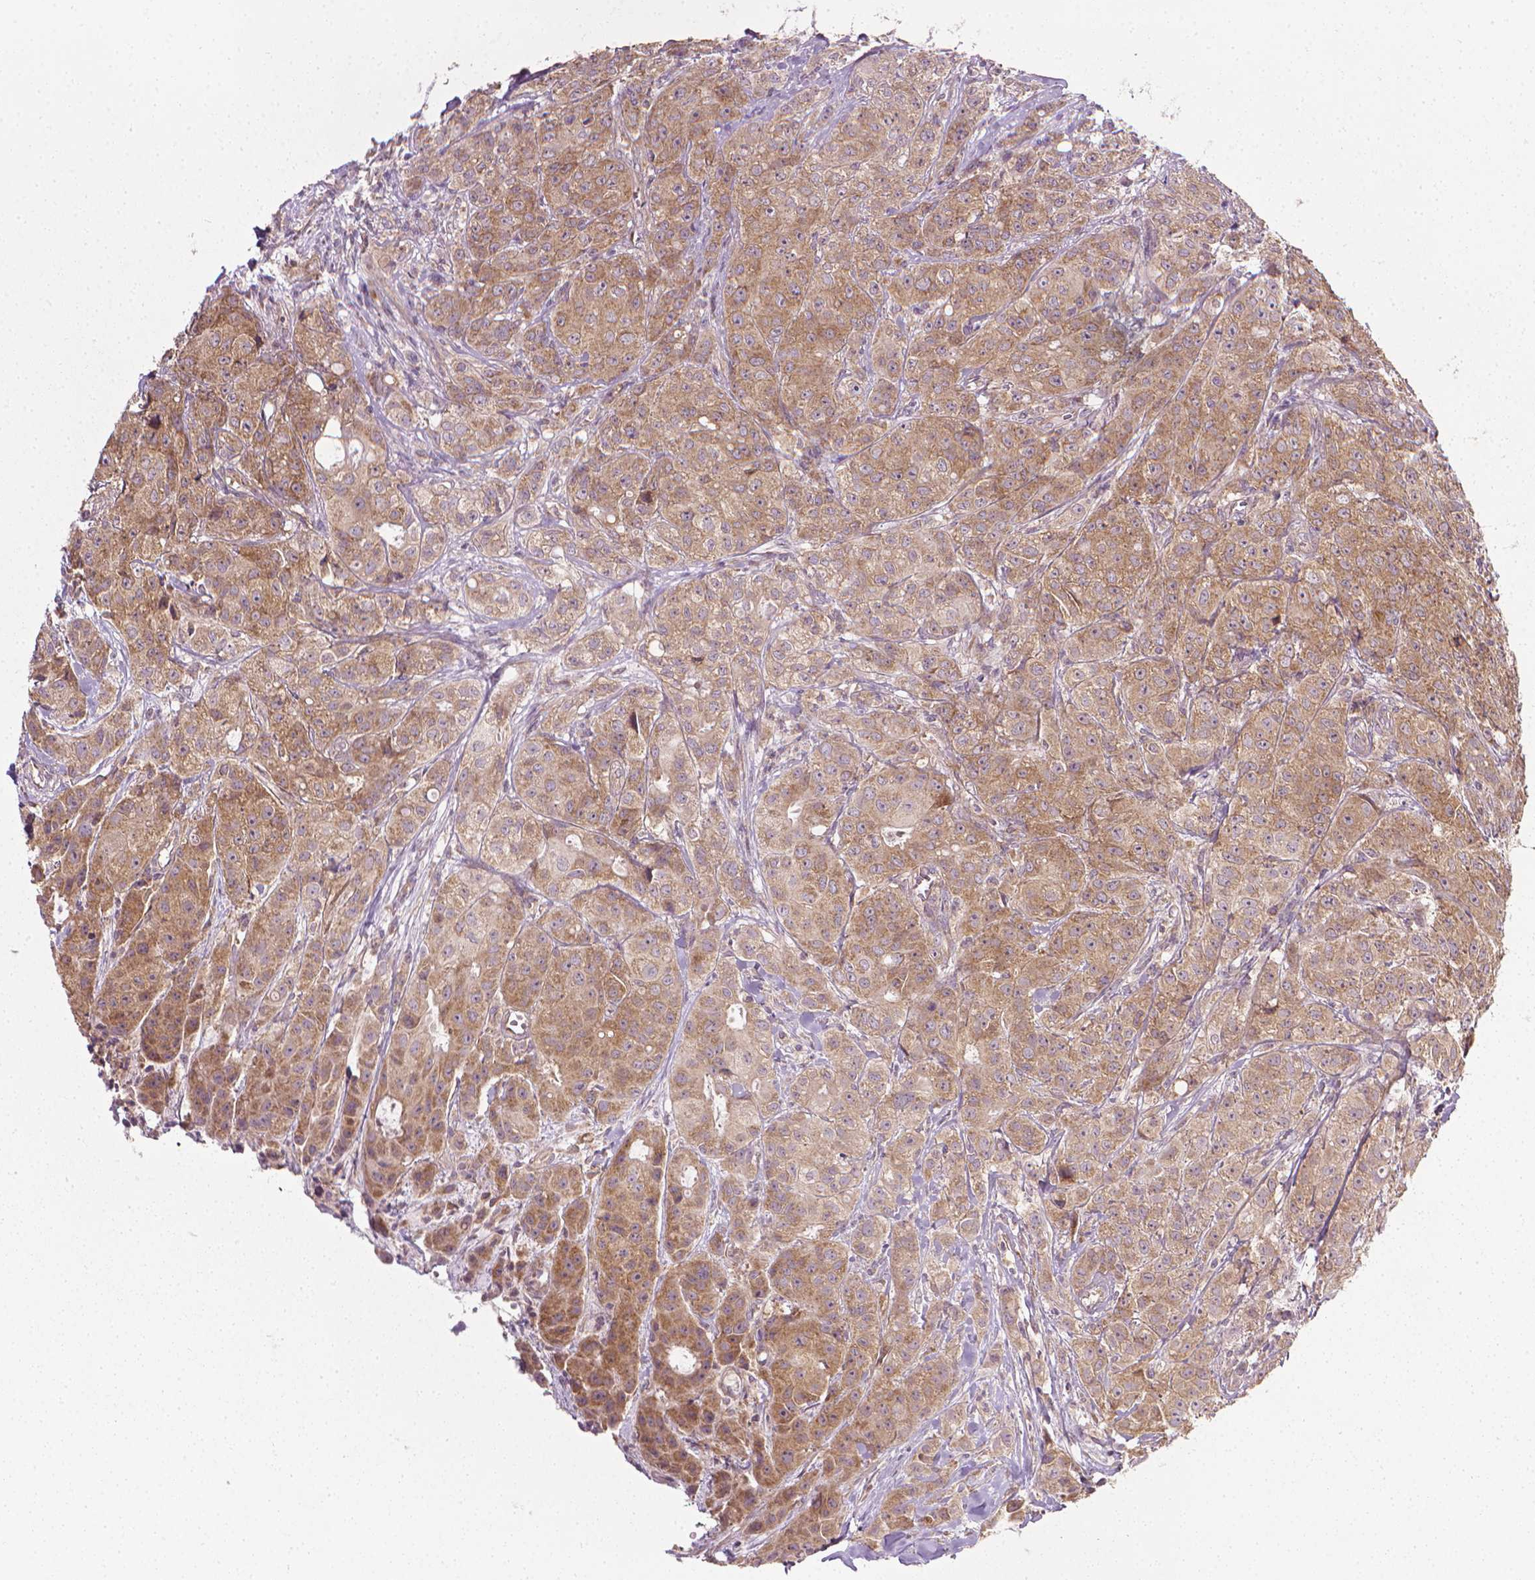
{"staining": {"intensity": "moderate", "quantity": ">75%", "location": "cytoplasmic/membranous"}, "tissue": "breast cancer", "cell_type": "Tumor cells", "image_type": "cancer", "snomed": [{"axis": "morphology", "description": "Duct carcinoma"}, {"axis": "topography", "description": "Breast"}], "caption": "Breast cancer stained for a protein exhibits moderate cytoplasmic/membranous positivity in tumor cells.", "gene": "PRAG1", "patient": {"sex": "female", "age": 43}}